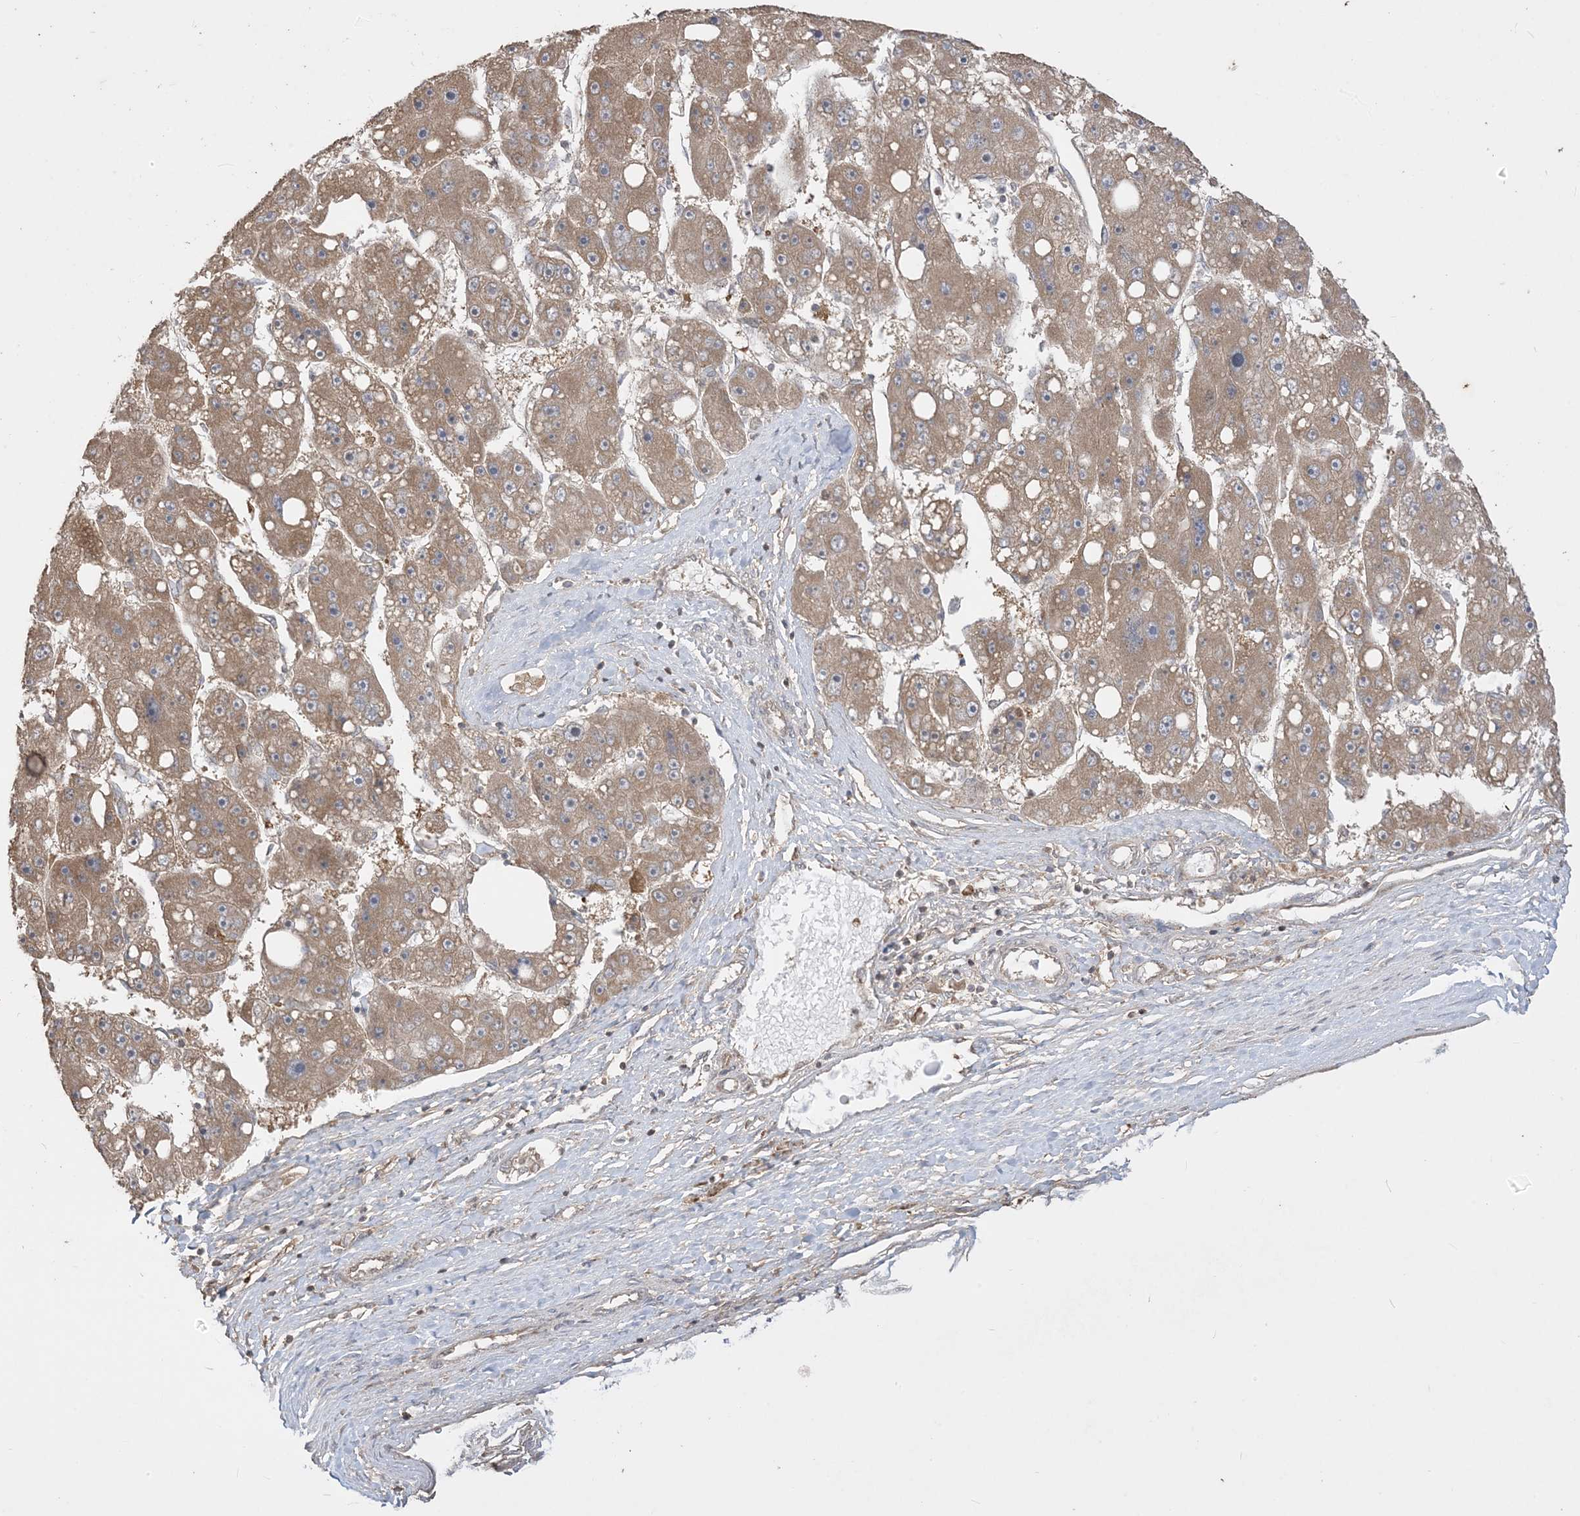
{"staining": {"intensity": "moderate", "quantity": ">75%", "location": "cytoplasmic/membranous"}, "tissue": "liver cancer", "cell_type": "Tumor cells", "image_type": "cancer", "snomed": [{"axis": "morphology", "description": "Carcinoma, Hepatocellular, NOS"}, {"axis": "topography", "description": "Liver"}], "caption": "DAB immunohistochemical staining of liver cancer (hepatocellular carcinoma) demonstrates moderate cytoplasmic/membranous protein expression in approximately >75% of tumor cells. (DAB IHC, brown staining for protein, blue staining for nuclei).", "gene": "SIRT3", "patient": {"sex": "female", "age": 61}}